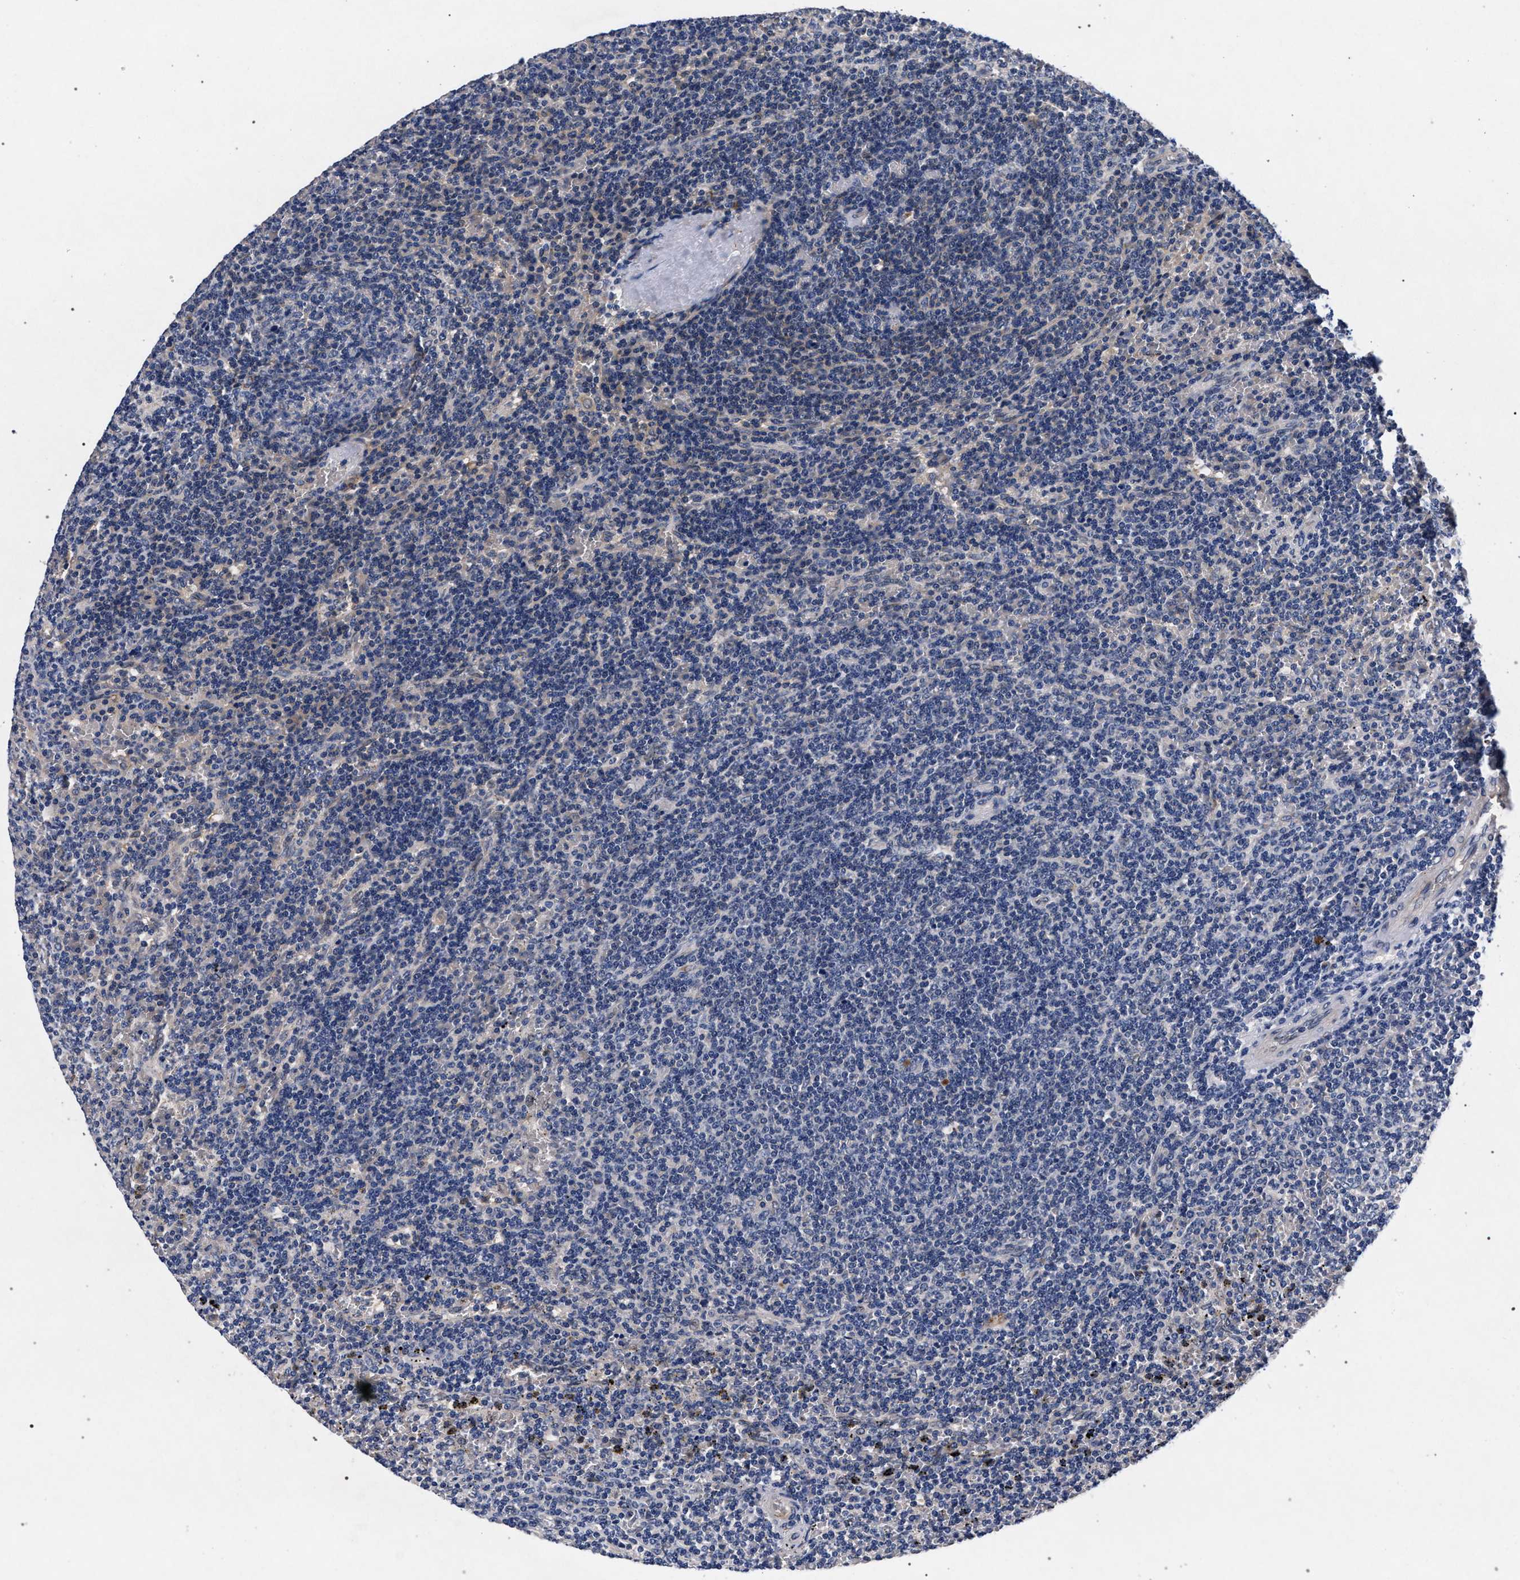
{"staining": {"intensity": "negative", "quantity": "none", "location": "none"}, "tissue": "lymphoma", "cell_type": "Tumor cells", "image_type": "cancer", "snomed": [{"axis": "morphology", "description": "Malignant lymphoma, non-Hodgkin's type, Low grade"}, {"axis": "topography", "description": "Spleen"}], "caption": "DAB (3,3'-diaminobenzidine) immunohistochemical staining of lymphoma reveals no significant expression in tumor cells.", "gene": "NEK7", "patient": {"sex": "female", "age": 50}}